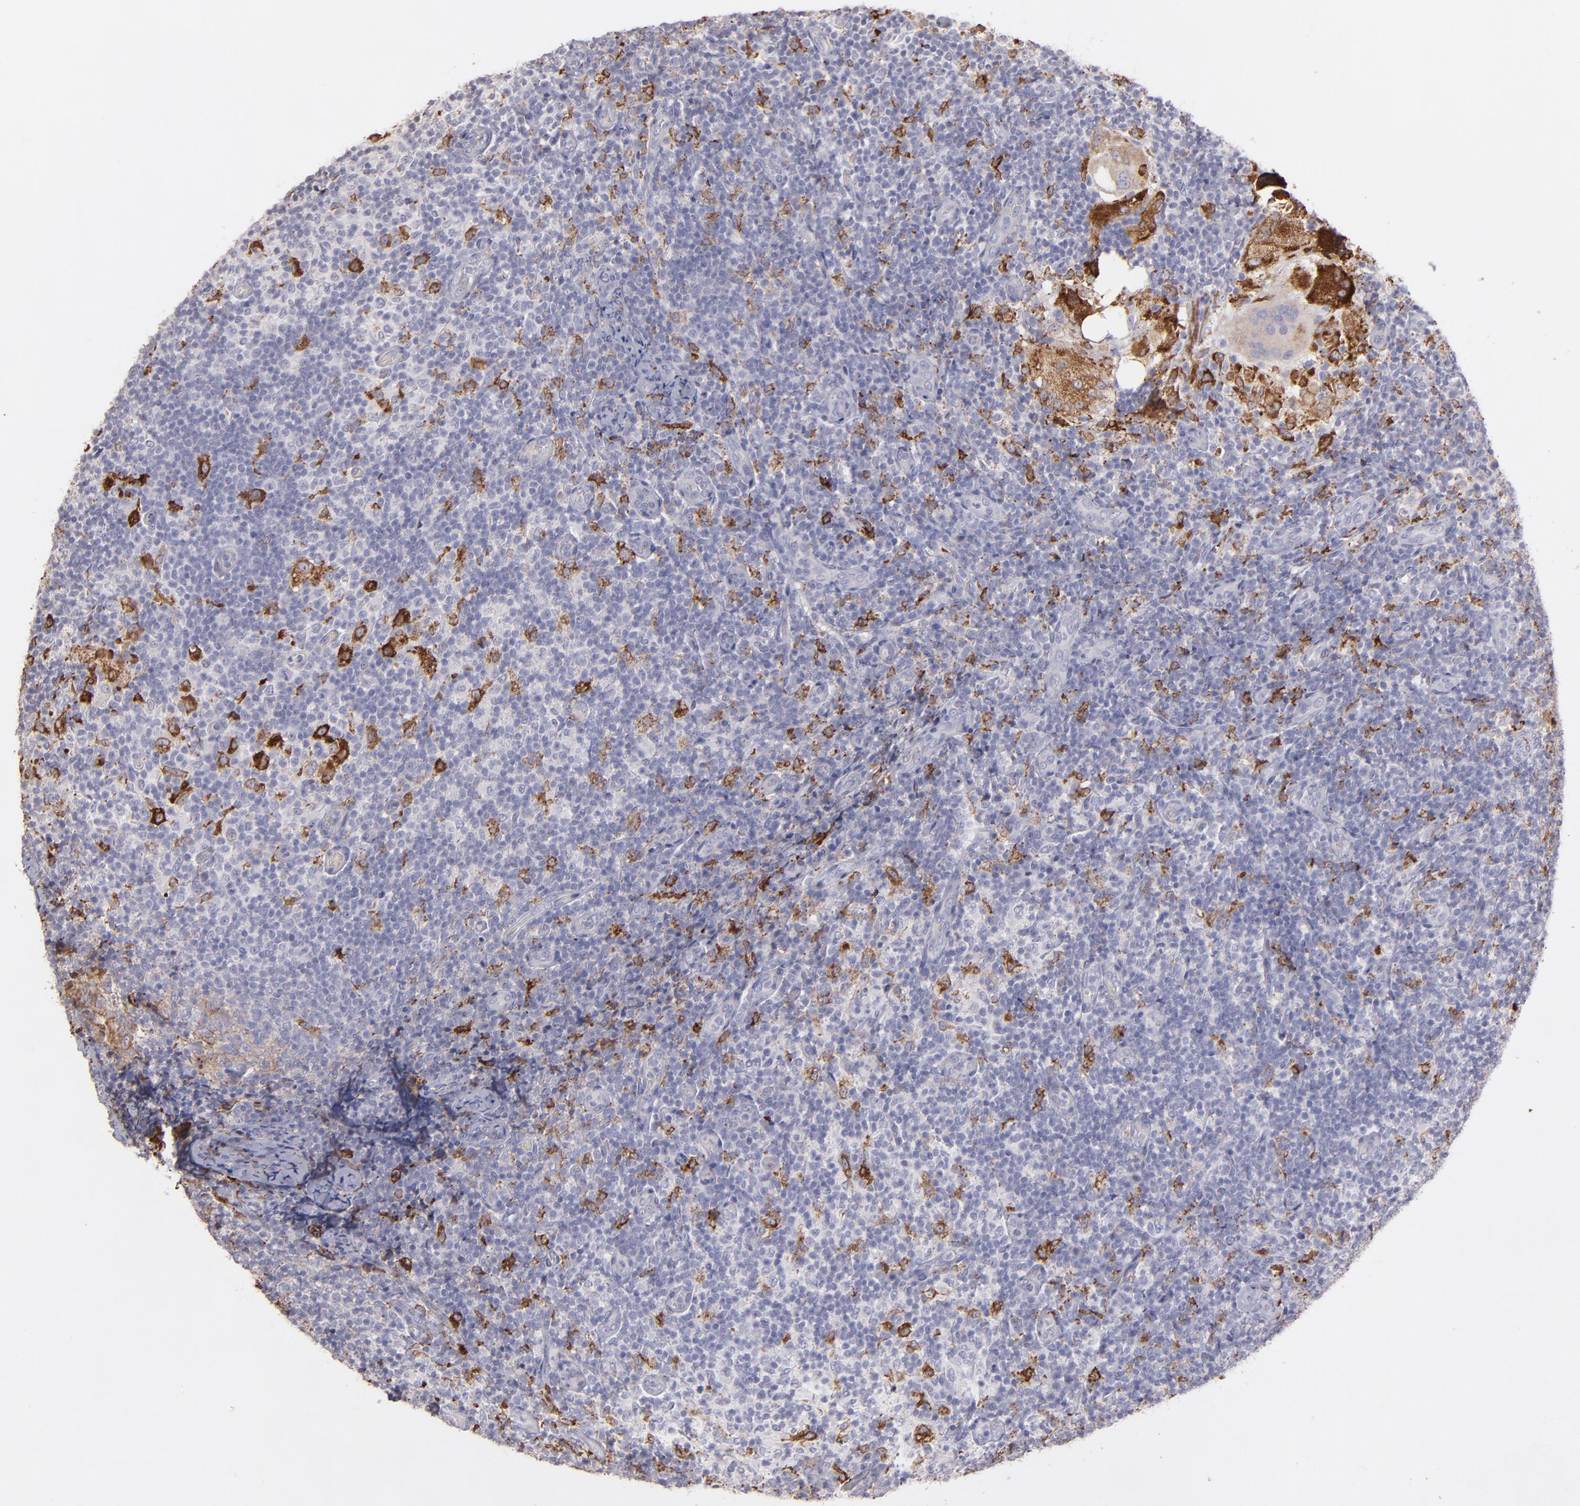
{"staining": {"intensity": "negative", "quantity": "none", "location": "none"}, "tissue": "lymph node", "cell_type": "Germinal center cells", "image_type": "normal", "snomed": [{"axis": "morphology", "description": "Normal tissue, NOS"}, {"axis": "morphology", "description": "Inflammation, NOS"}, {"axis": "topography", "description": "Lymph node"}], "caption": "Immunohistochemistry micrograph of normal lymph node: human lymph node stained with DAB displays no significant protein staining in germinal center cells.", "gene": "C1QA", "patient": {"sex": "male", "age": 46}}